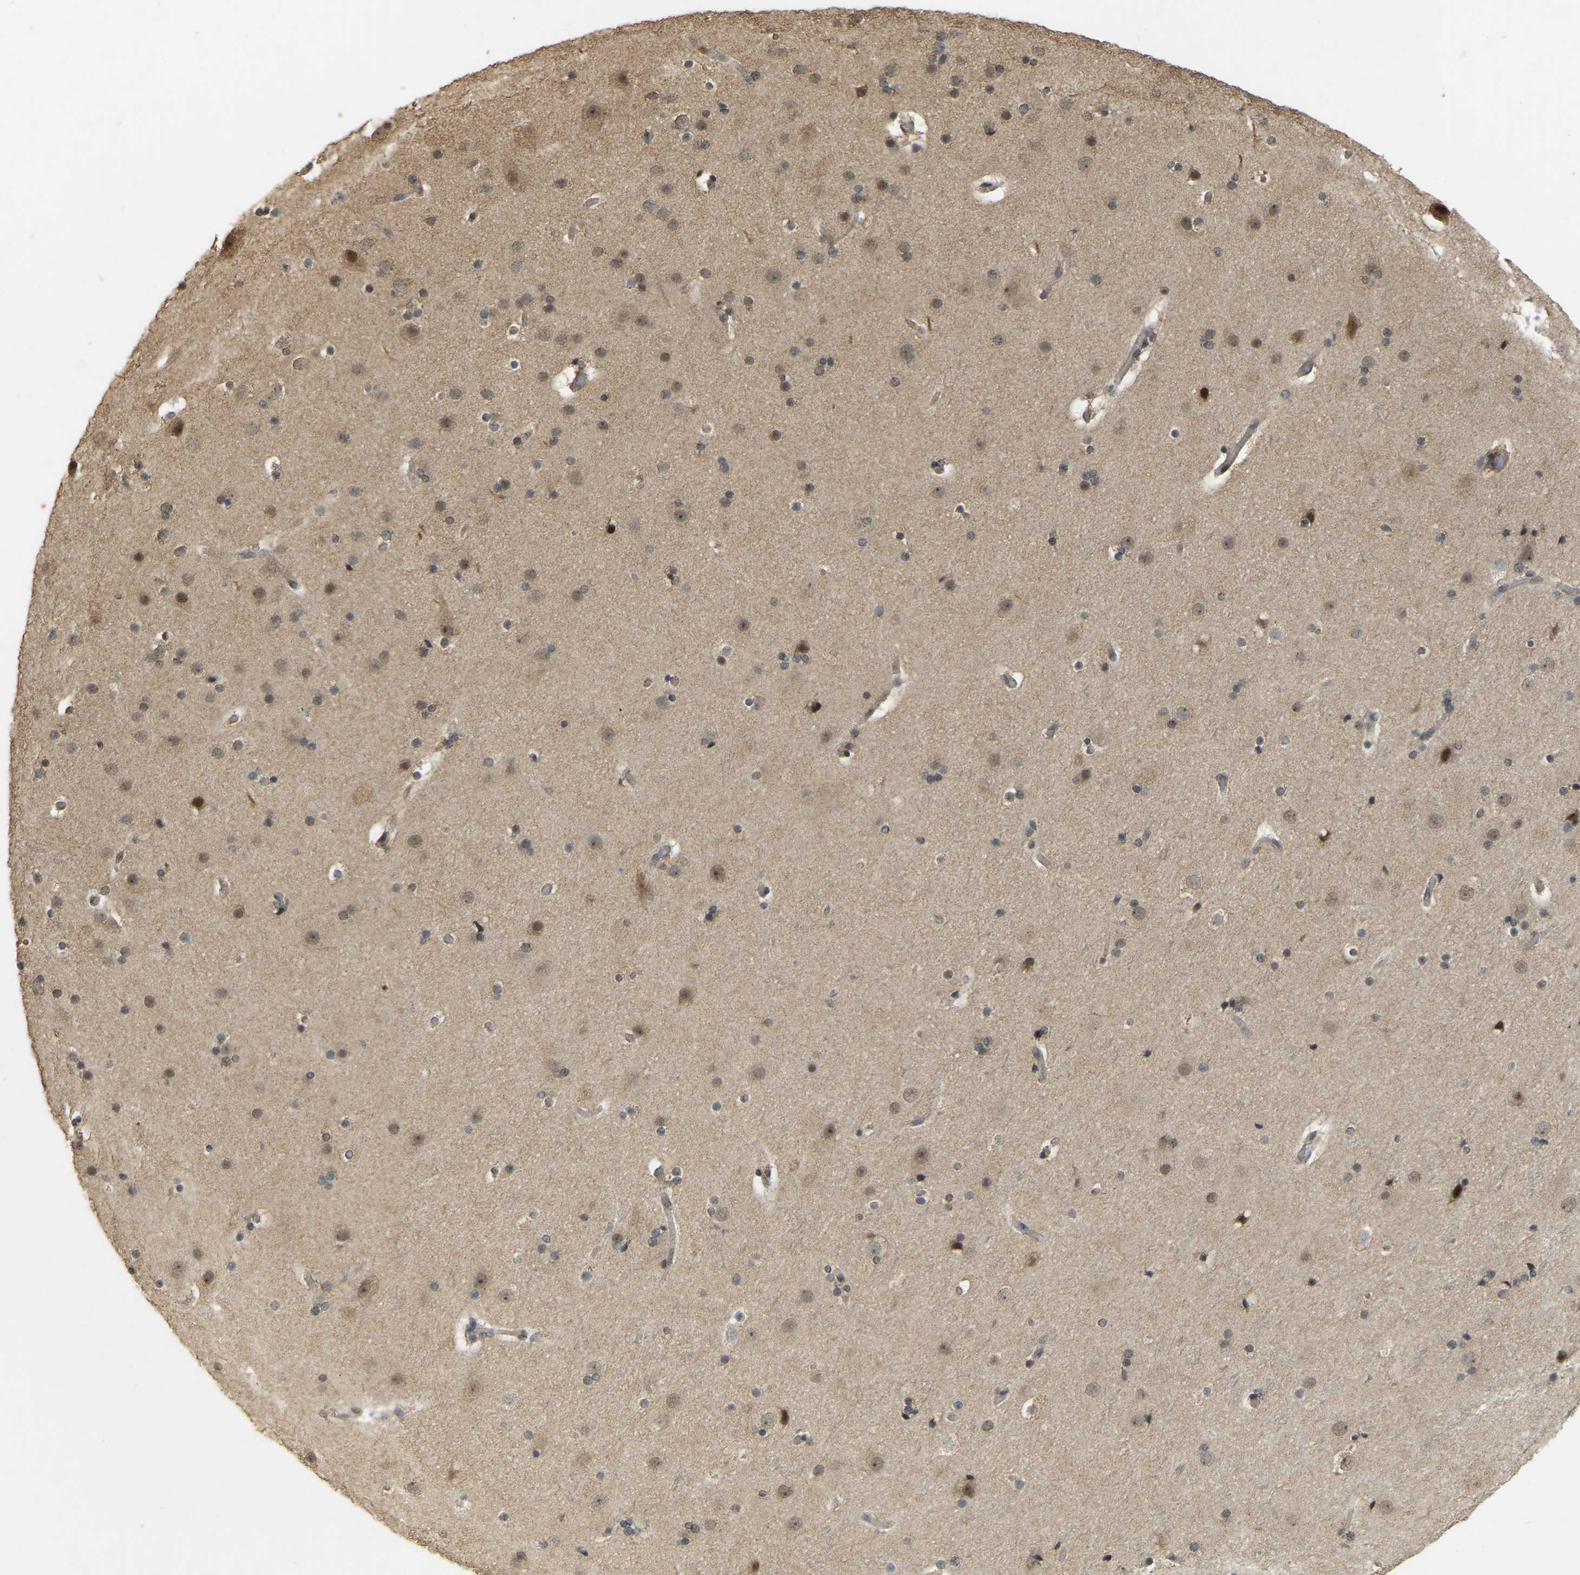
{"staining": {"intensity": "weak", "quantity": "<25%", "location": "nuclear"}, "tissue": "cerebral cortex", "cell_type": "Endothelial cells", "image_type": "normal", "snomed": [{"axis": "morphology", "description": "Normal tissue, NOS"}, {"axis": "topography", "description": "Cerebral cortex"}], "caption": "Immunohistochemistry (IHC) histopathology image of normal cerebral cortex: human cerebral cortex stained with DAB (3,3'-diaminobenzidine) exhibits no significant protein staining in endothelial cells.", "gene": "BRF2", "patient": {"sex": "male", "age": 57}}